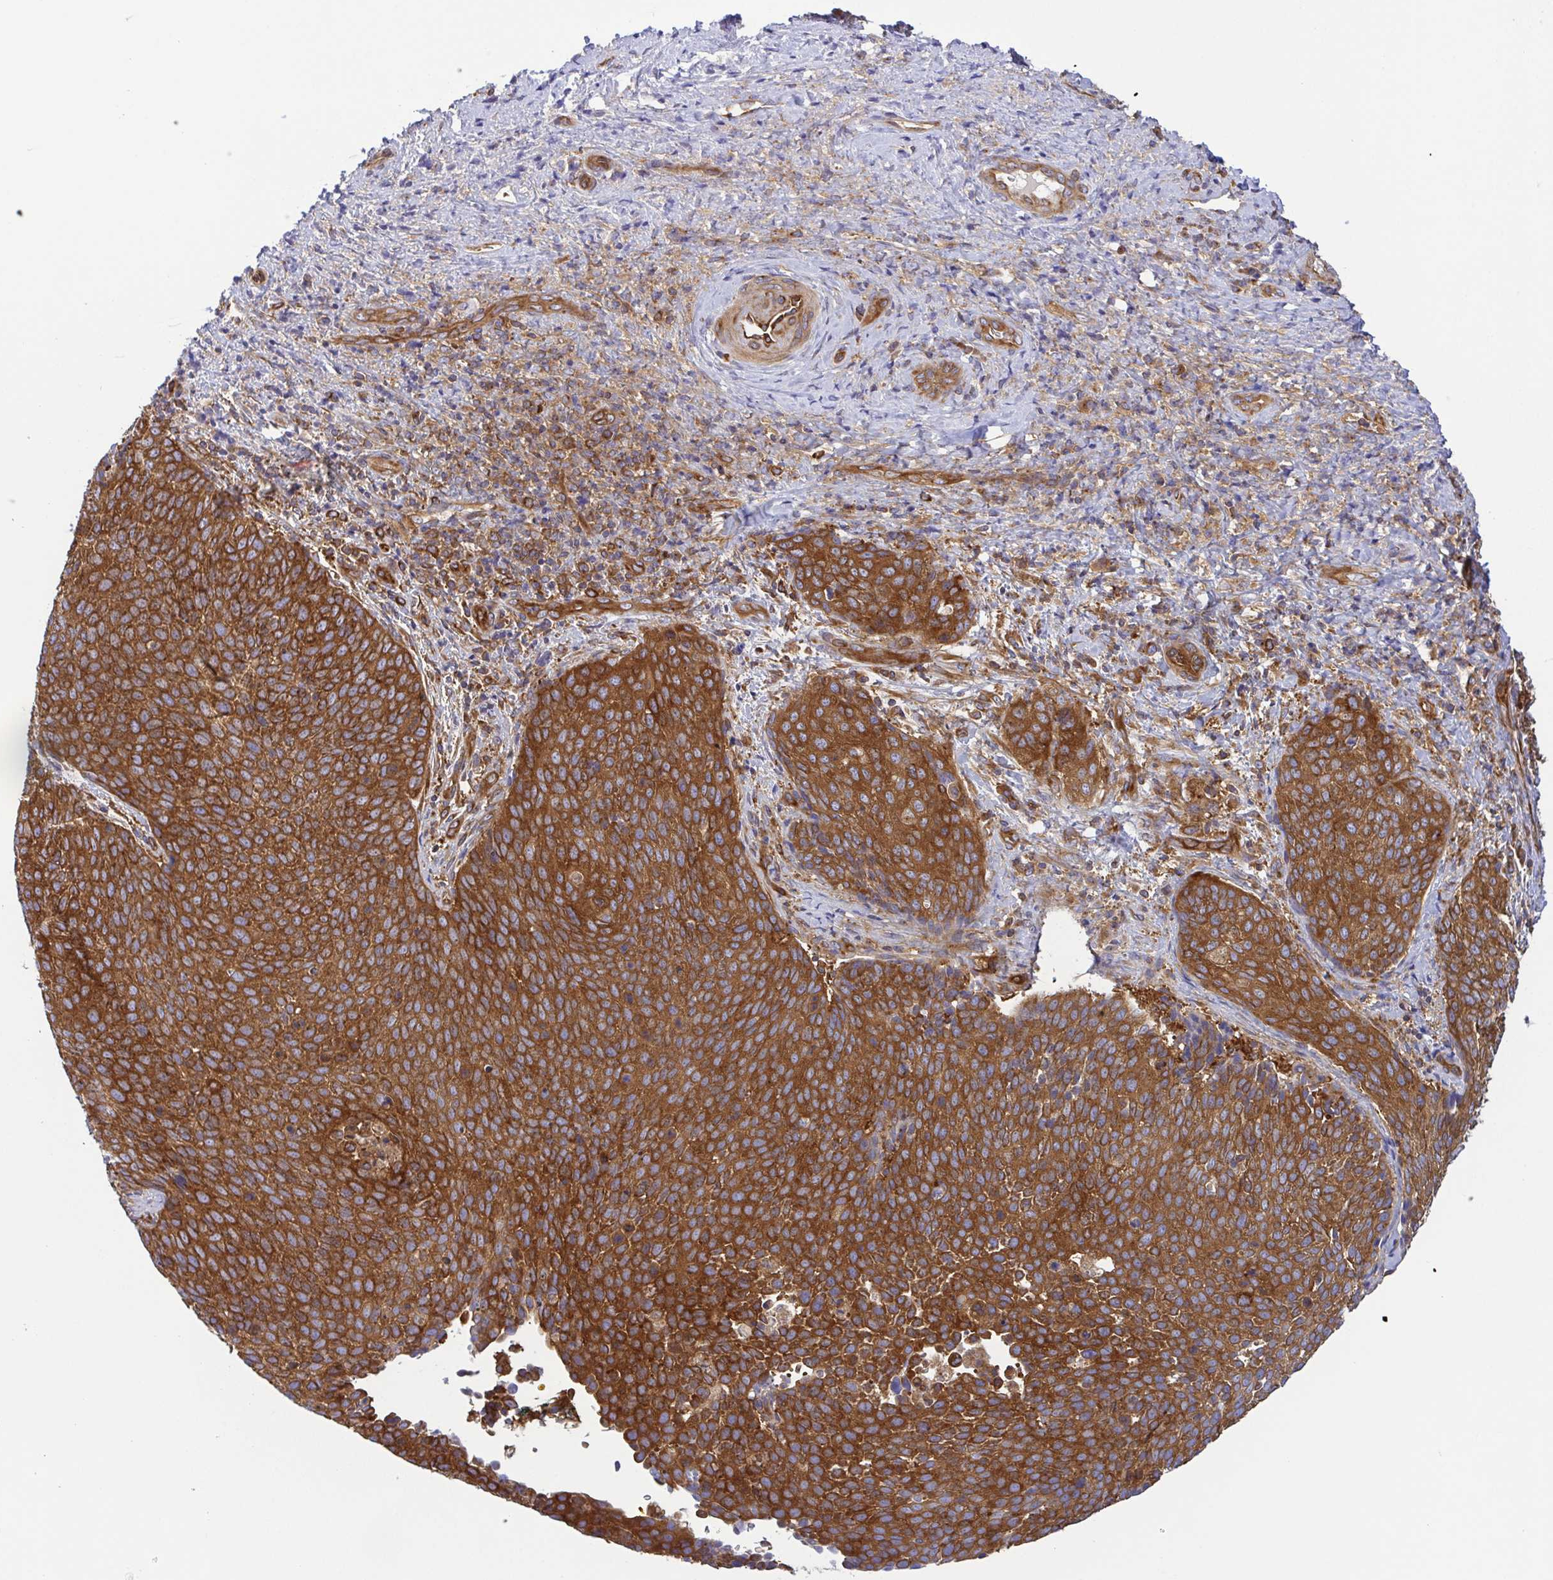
{"staining": {"intensity": "strong", "quantity": ">75%", "location": "cytoplasmic/membranous"}, "tissue": "cervical cancer", "cell_type": "Tumor cells", "image_type": "cancer", "snomed": [{"axis": "morphology", "description": "Squamous cell carcinoma, NOS"}, {"axis": "topography", "description": "Cervix"}], "caption": "Squamous cell carcinoma (cervical) stained with IHC exhibits strong cytoplasmic/membranous staining in approximately >75% of tumor cells.", "gene": "KIF5B", "patient": {"sex": "female", "age": 34}}